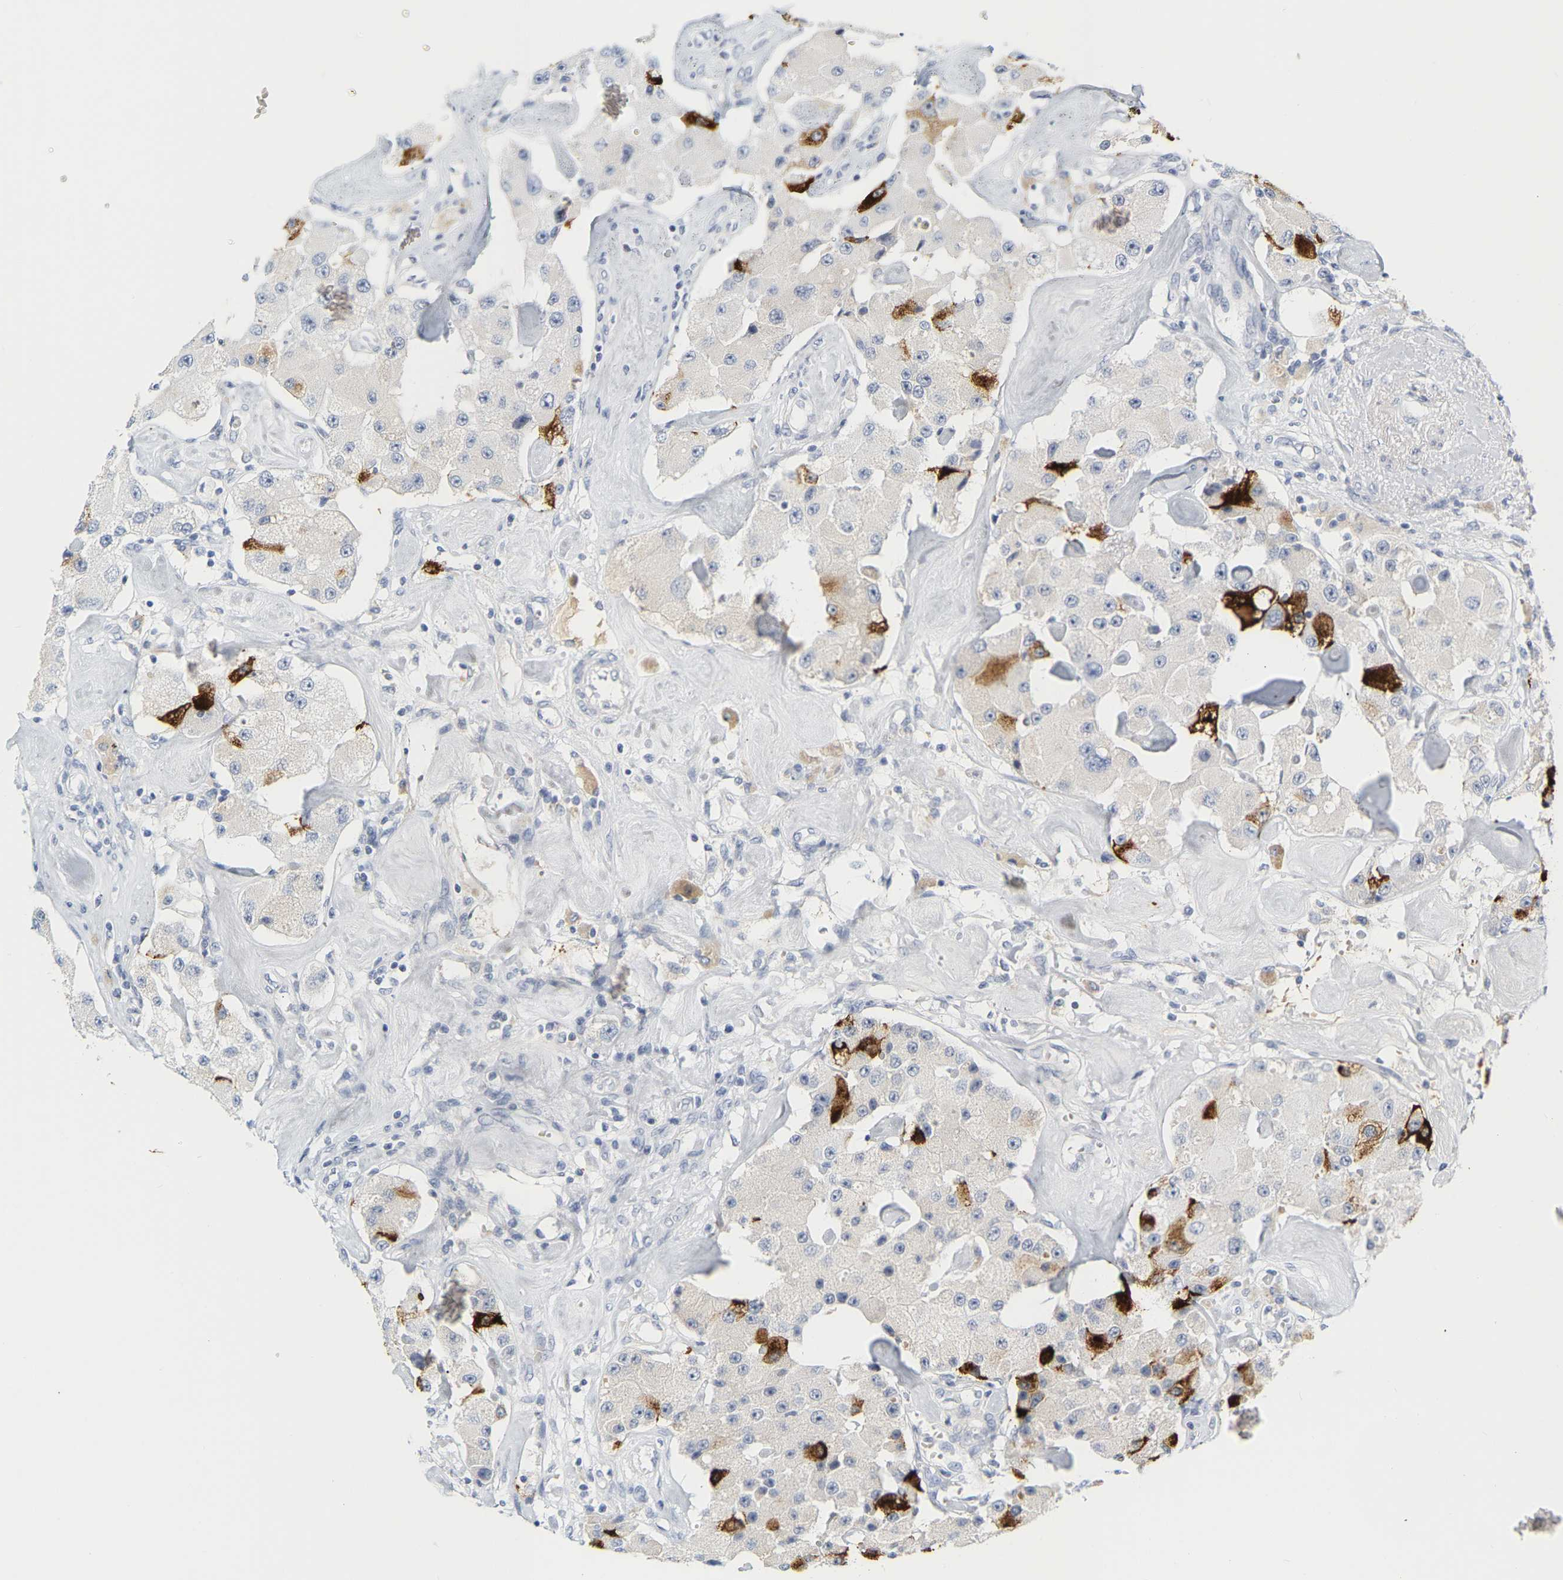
{"staining": {"intensity": "strong", "quantity": "<25%", "location": "cytoplasmic/membranous"}, "tissue": "carcinoid", "cell_type": "Tumor cells", "image_type": "cancer", "snomed": [{"axis": "morphology", "description": "Carcinoid, malignant, NOS"}, {"axis": "topography", "description": "Pancreas"}], "caption": "IHC (DAB (3,3'-diaminobenzidine)) staining of human carcinoid reveals strong cytoplasmic/membranous protein staining in about <25% of tumor cells.", "gene": "GNAS", "patient": {"sex": "male", "age": 41}}